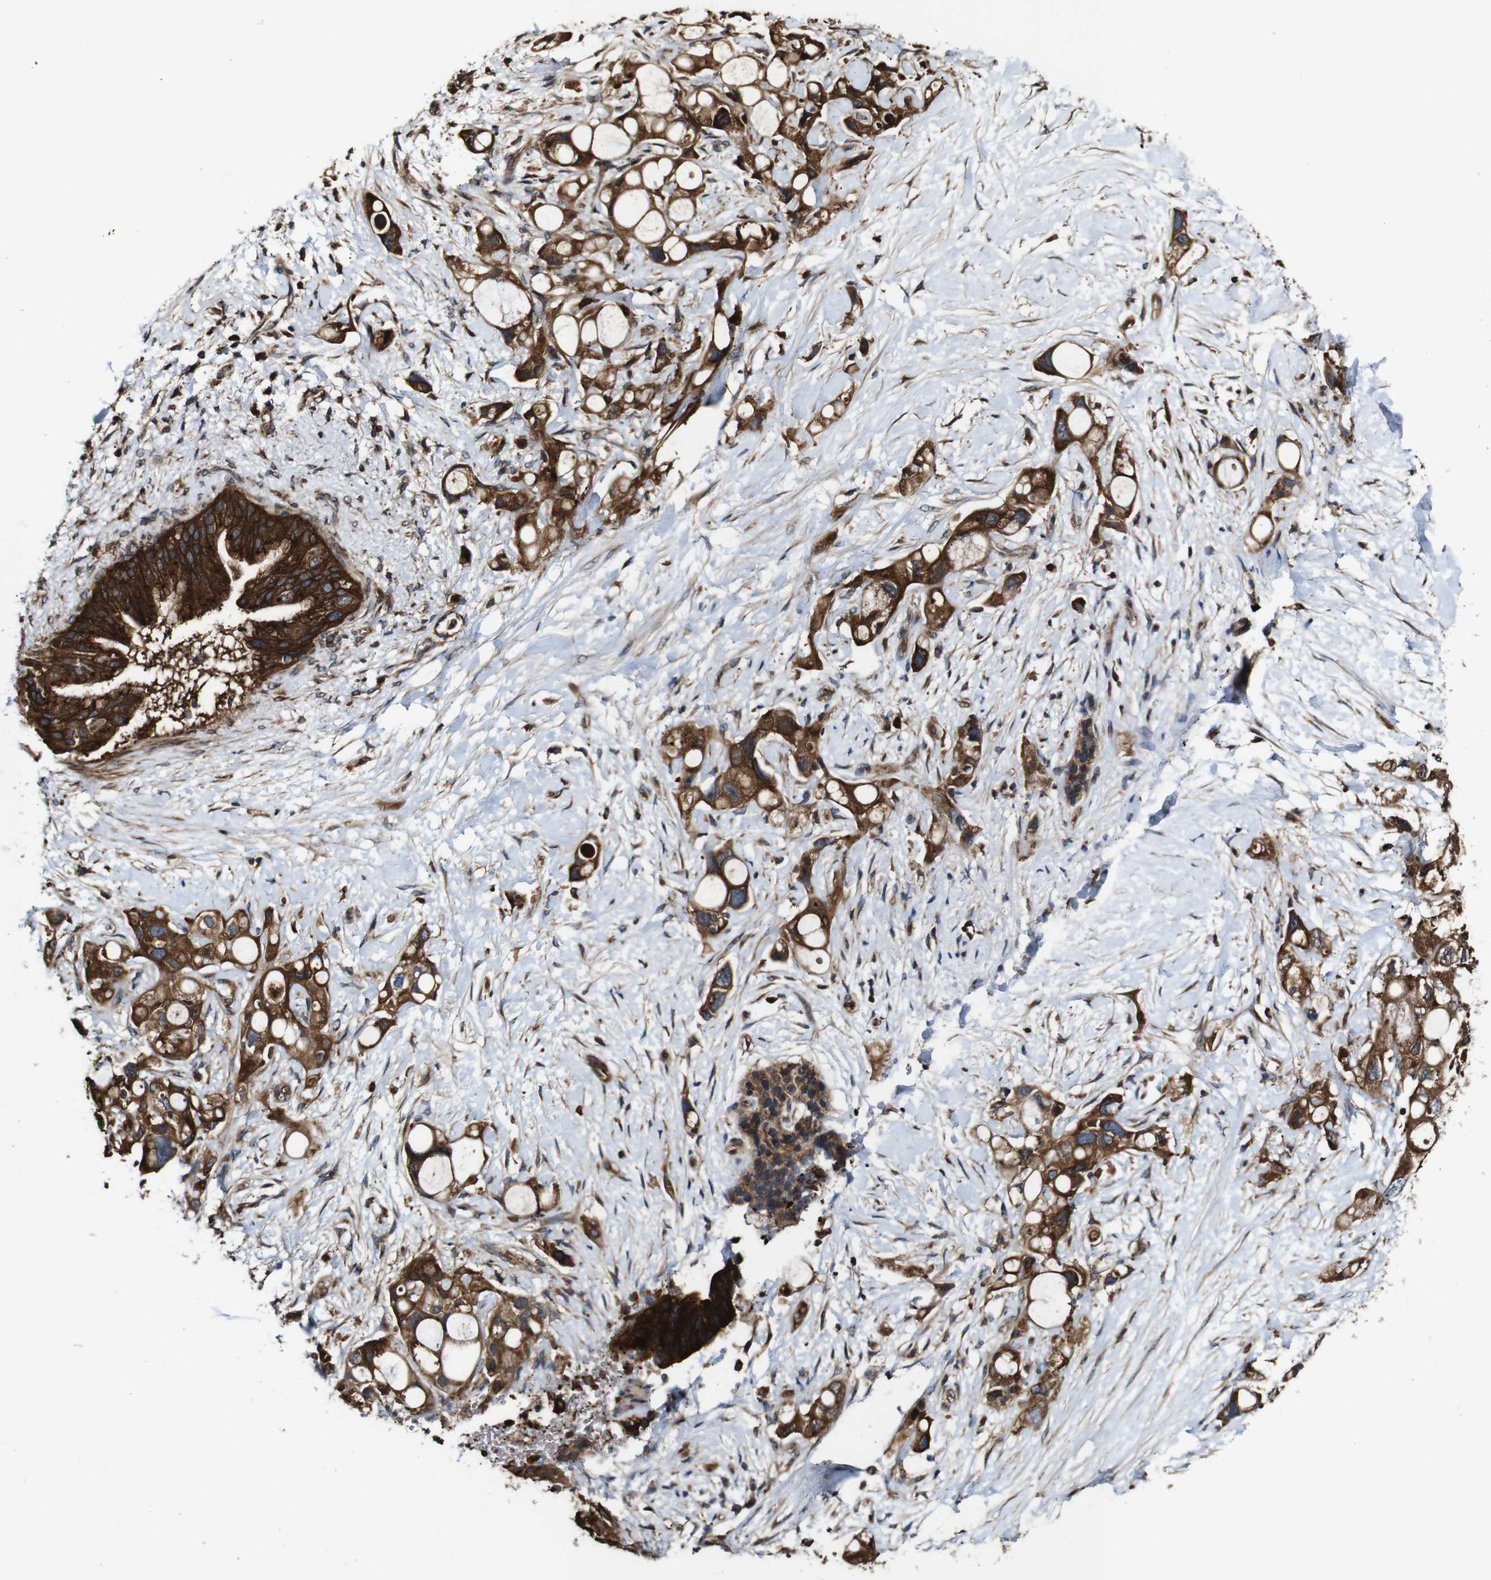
{"staining": {"intensity": "strong", "quantity": ">75%", "location": "cytoplasmic/membranous"}, "tissue": "pancreatic cancer", "cell_type": "Tumor cells", "image_type": "cancer", "snomed": [{"axis": "morphology", "description": "Adenocarcinoma, NOS"}, {"axis": "topography", "description": "Pancreas"}], "caption": "Immunohistochemistry (IHC) of pancreatic cancer (adenocarcinoma) exhibits high levels of strong cytoplasmic/membranous positivity in about >75% of tumor cells.", "gene": "TNIK", "patient": {"sex": "female", "age": 56}}